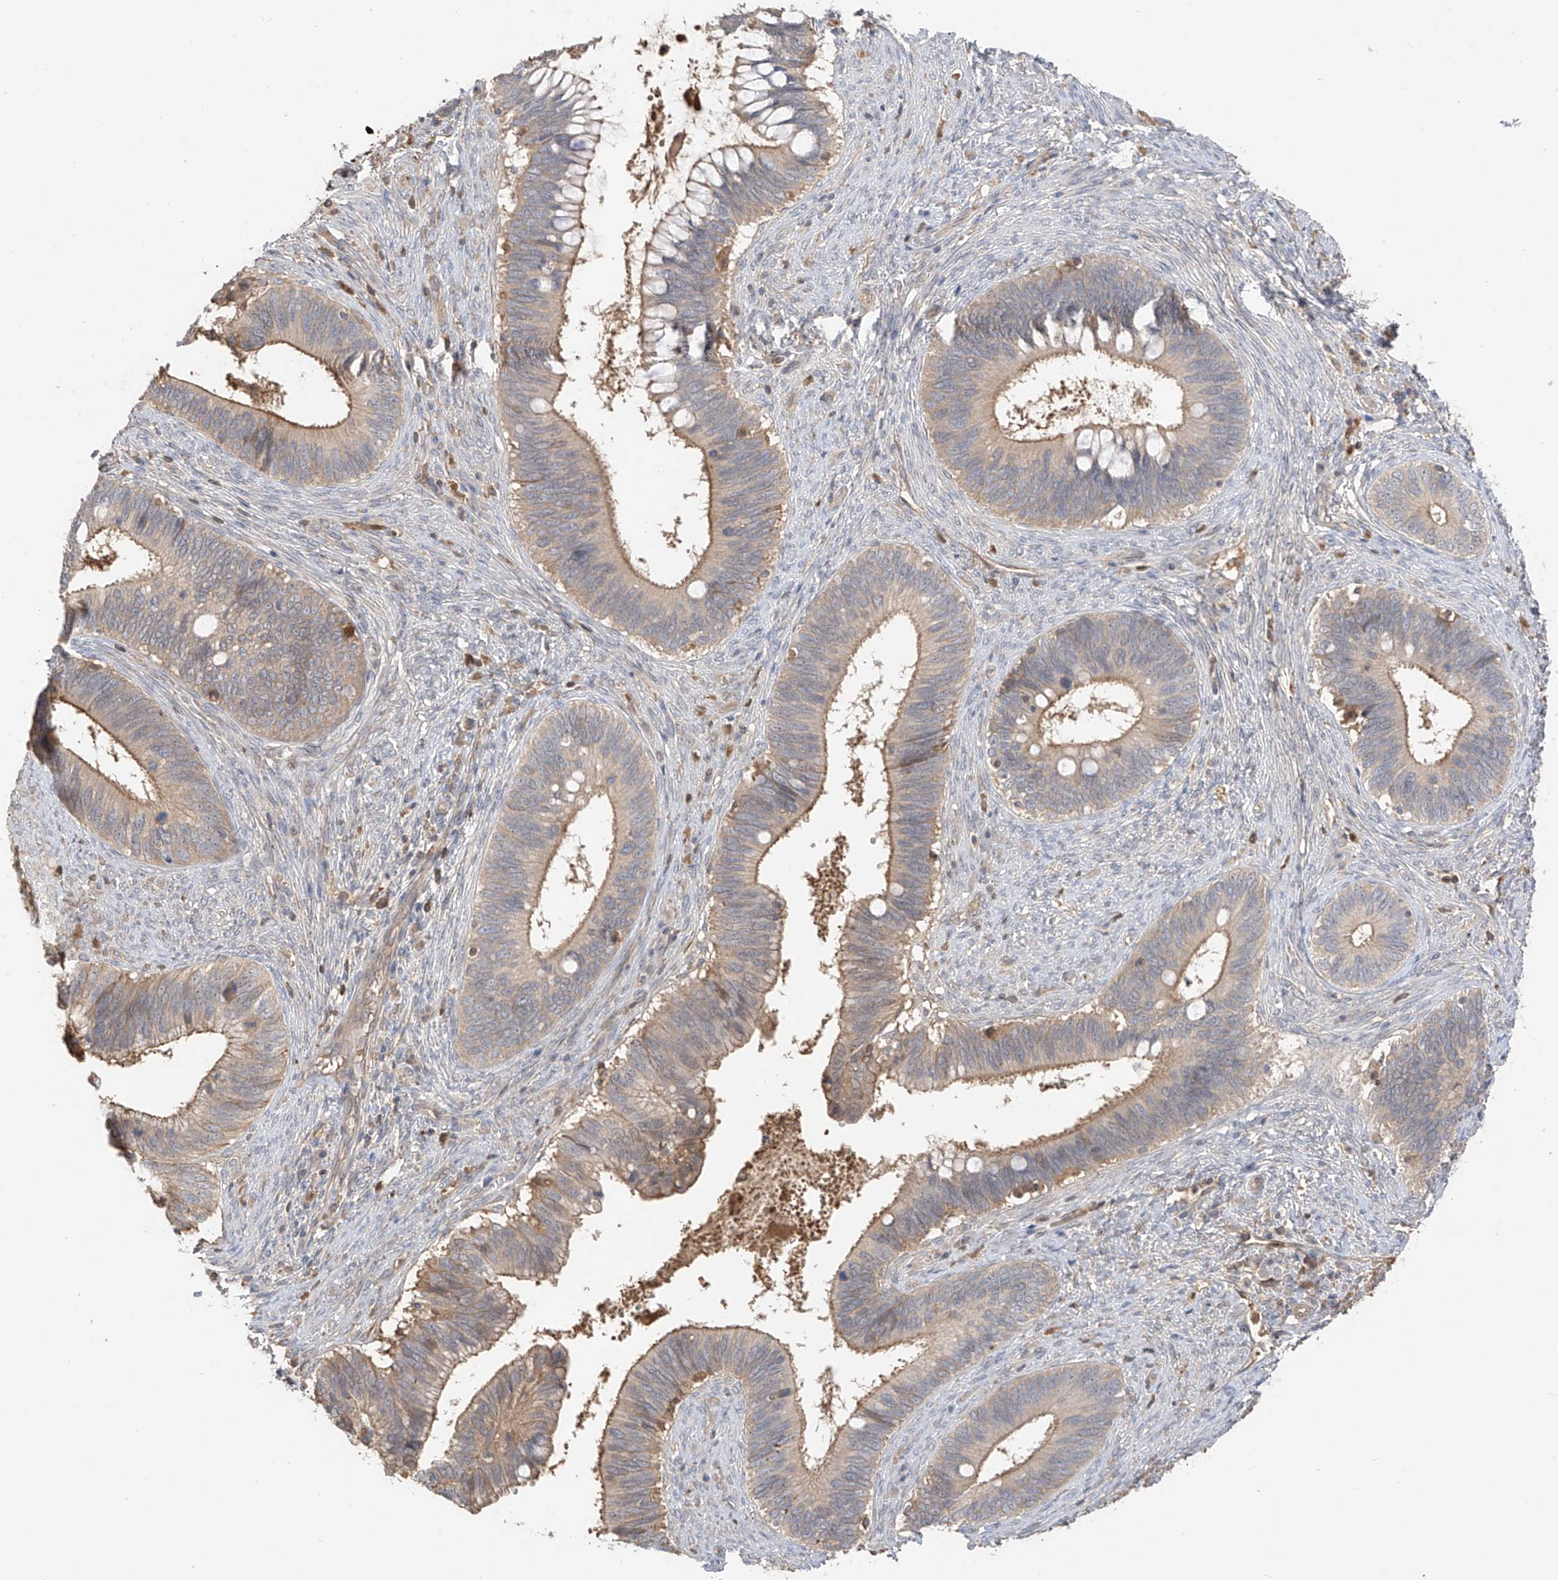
{"staining": {"intensity": "moderate", "quantity": "25%-75%", "location": "cytoplasmic/membranous"}, "tissue": "cervical cancer", "cell_type": "Tumor cells", "image_type": "cancer", "snomed": [{"axis": "morphology", "description": "Adenocarcinoma, NOS"}, {"axis": "topography", "description": "Cervix"}], "caption": "Brown immunohistochemical staining in human cervical cancer demonstrates moderate cytoplasmic/membranous expression in approximately 25%-75% of tumor cells.", "gene": "CACNA2D4", "patient": {"sex": "female", "age": 42}}